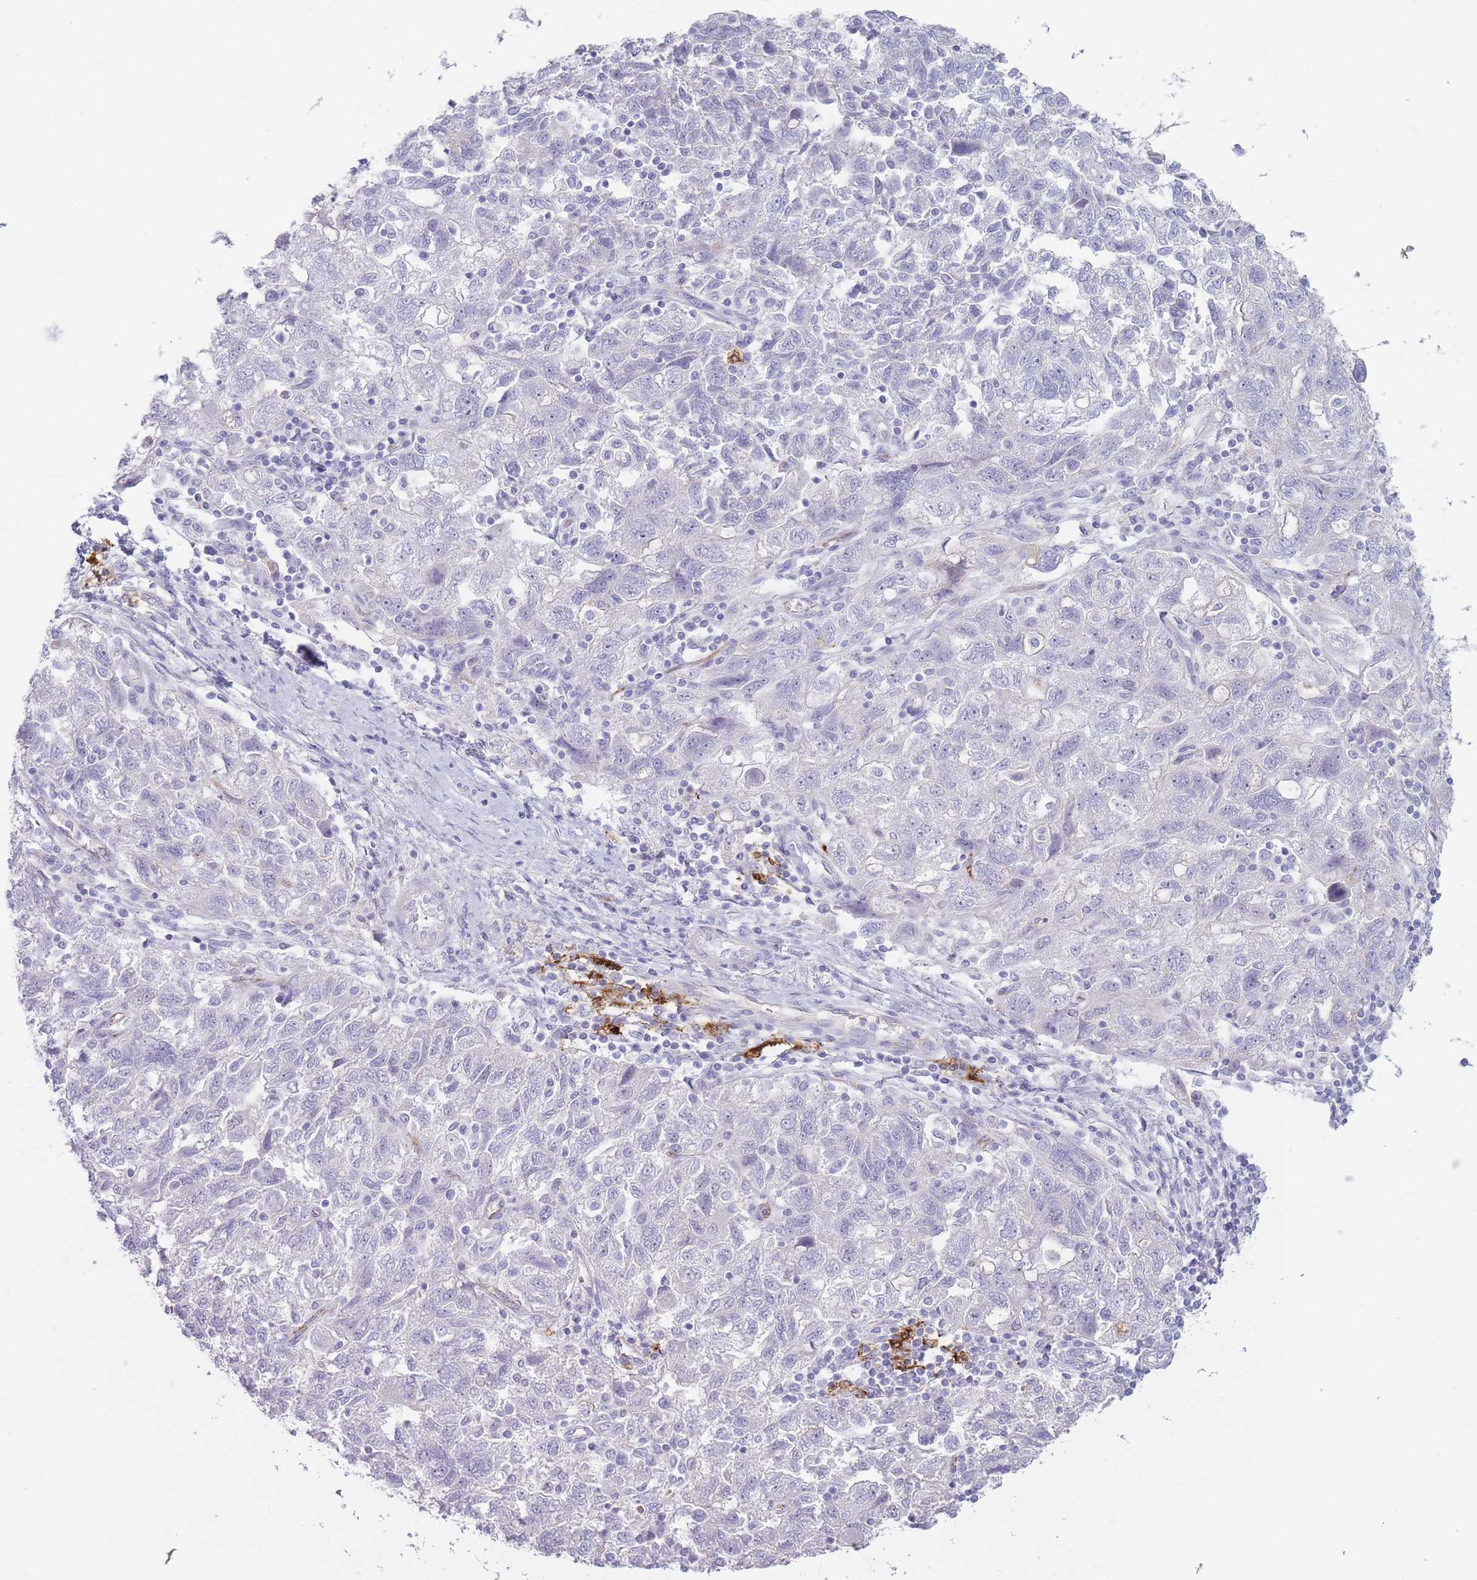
{"staining": {"intensity": "negative", "quantity": "none", "location": "none"}, "tissue": "ovarian cancer", "cell_type": "Tumor cells", "image_type": "cancer", "snomed": [{"axis": "morphology", "description": "Carcinoma, NOS"}, {"axis": "morphology", "description": "Cystadenocarcinoma, serous, NOS"}, {"axis": "topography", "description": "Ovary"}], "caption": "Immunohistochemical staining of human carcinoma (ovarian) displays no significant staining in tumor cells.", "gene": "UTP14A", "patient": {"sex": "female", "age": 69}}